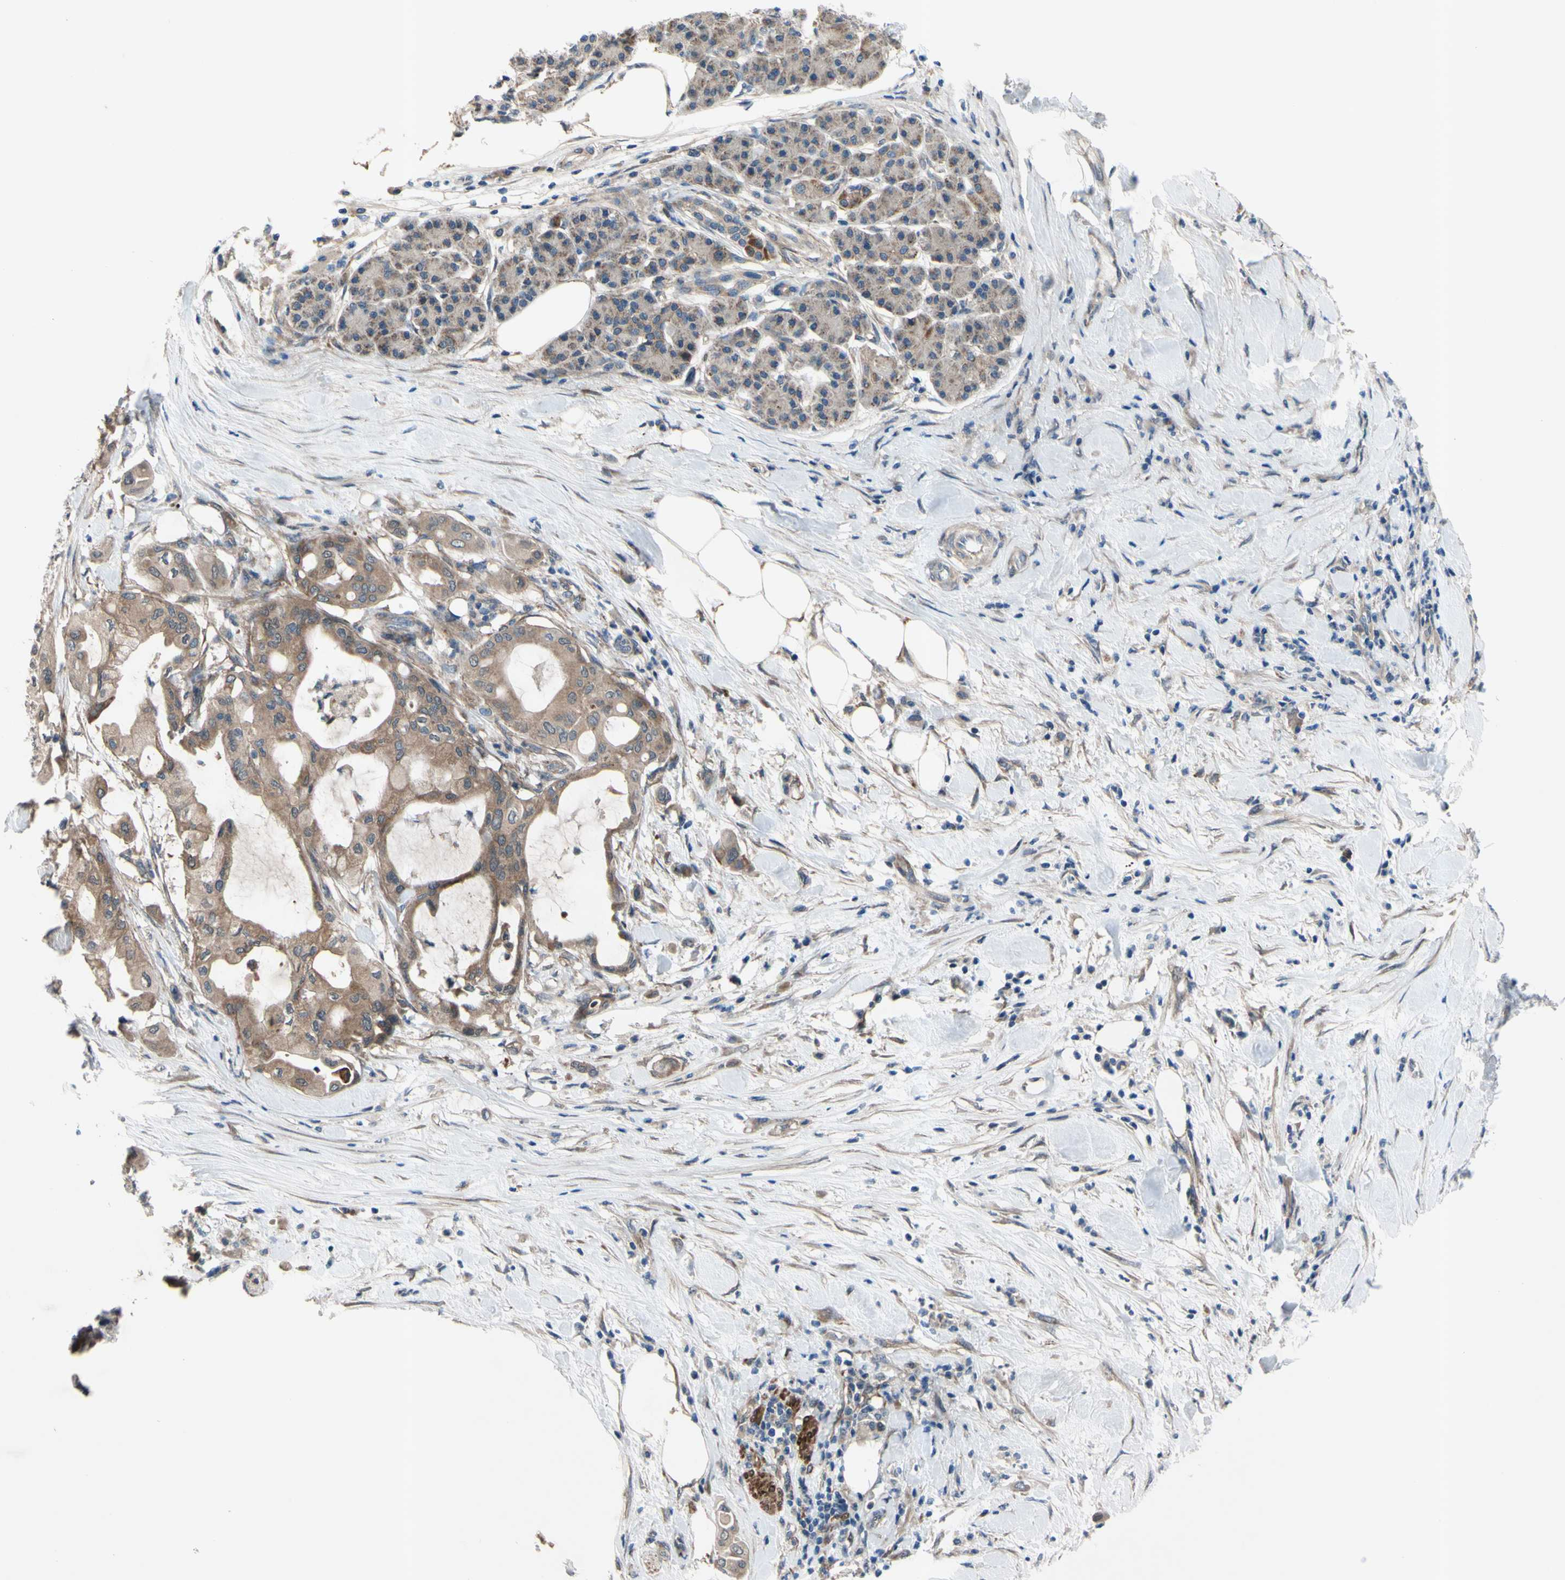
{"staining": {"intensity": "moderate", "quantity": ">75%", "location": "cytoplasmic/membranous"}, "tissue": "pancreatic cancer", "cell_type": "Tumor cells", "image_type": "cancer", "snomed": [{"axis": "morphology", "description": "Adenocarcinoma, NOS"}, {"axis": "morphology", "description": "Adenocarcinoma, metastatic, NOS"}, {"axis": "topography", "description": "Lymph node"}, {"axis": "topography", "description": "Pancreas"}, {"axis": "topography", "description": "Duodenum"}], "caption": "DAB immunohistochemical staining of human pancreatic cancer exhibits moderate cytoplasmic/membranous protein expression in approximately >75% of tumor cells.", "gene": "SVIL", "patient": {"sex": "female", "age": 64}}